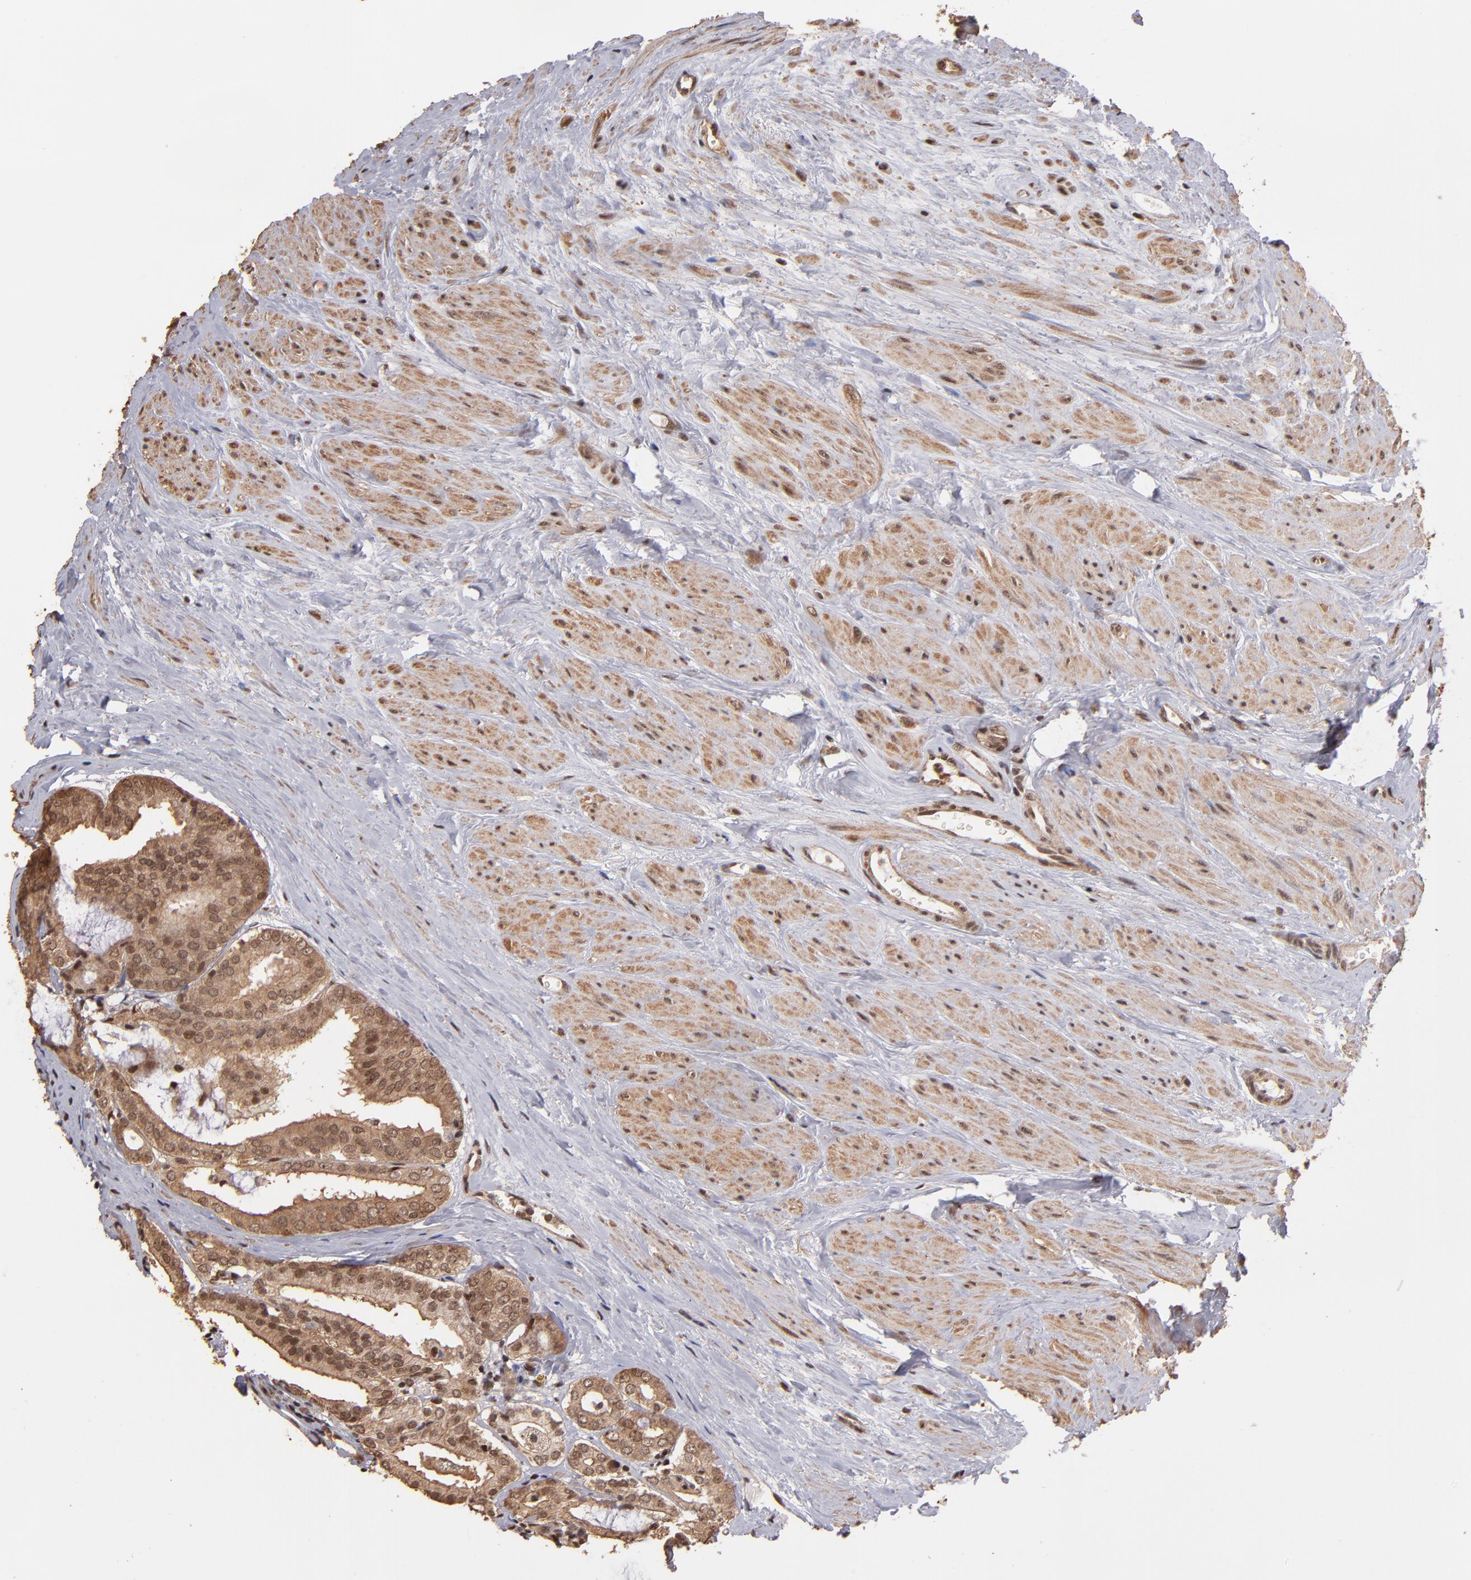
{"staining": {"intensity": "moderate", "quantity": ">75%", "location": "cytoplasmic/membranous,nuclear"}, "tissue": "prostate cancer", "cell_type": "Tumor cells", "image_type": "cancer", "snomed": [{"axis": "morphology", "description": "Adenocarcinoma, Medium grade"}, {"axis": "topography", "description": "Prostate"}], "caption": "IHC (DAB) staining of prostate cancer (adenocarcinoma (medium-grade)) demonstrates moderate cytoplasmic/membranous and nuclear protein positivity in approximately >75% of tumor cells. (DAB (3,3'-diaminobenzidine) IHC with brightfield microscopy, high magnification).", "gene": "TERF2", "patient": {"sex": "male", "age": 79}}